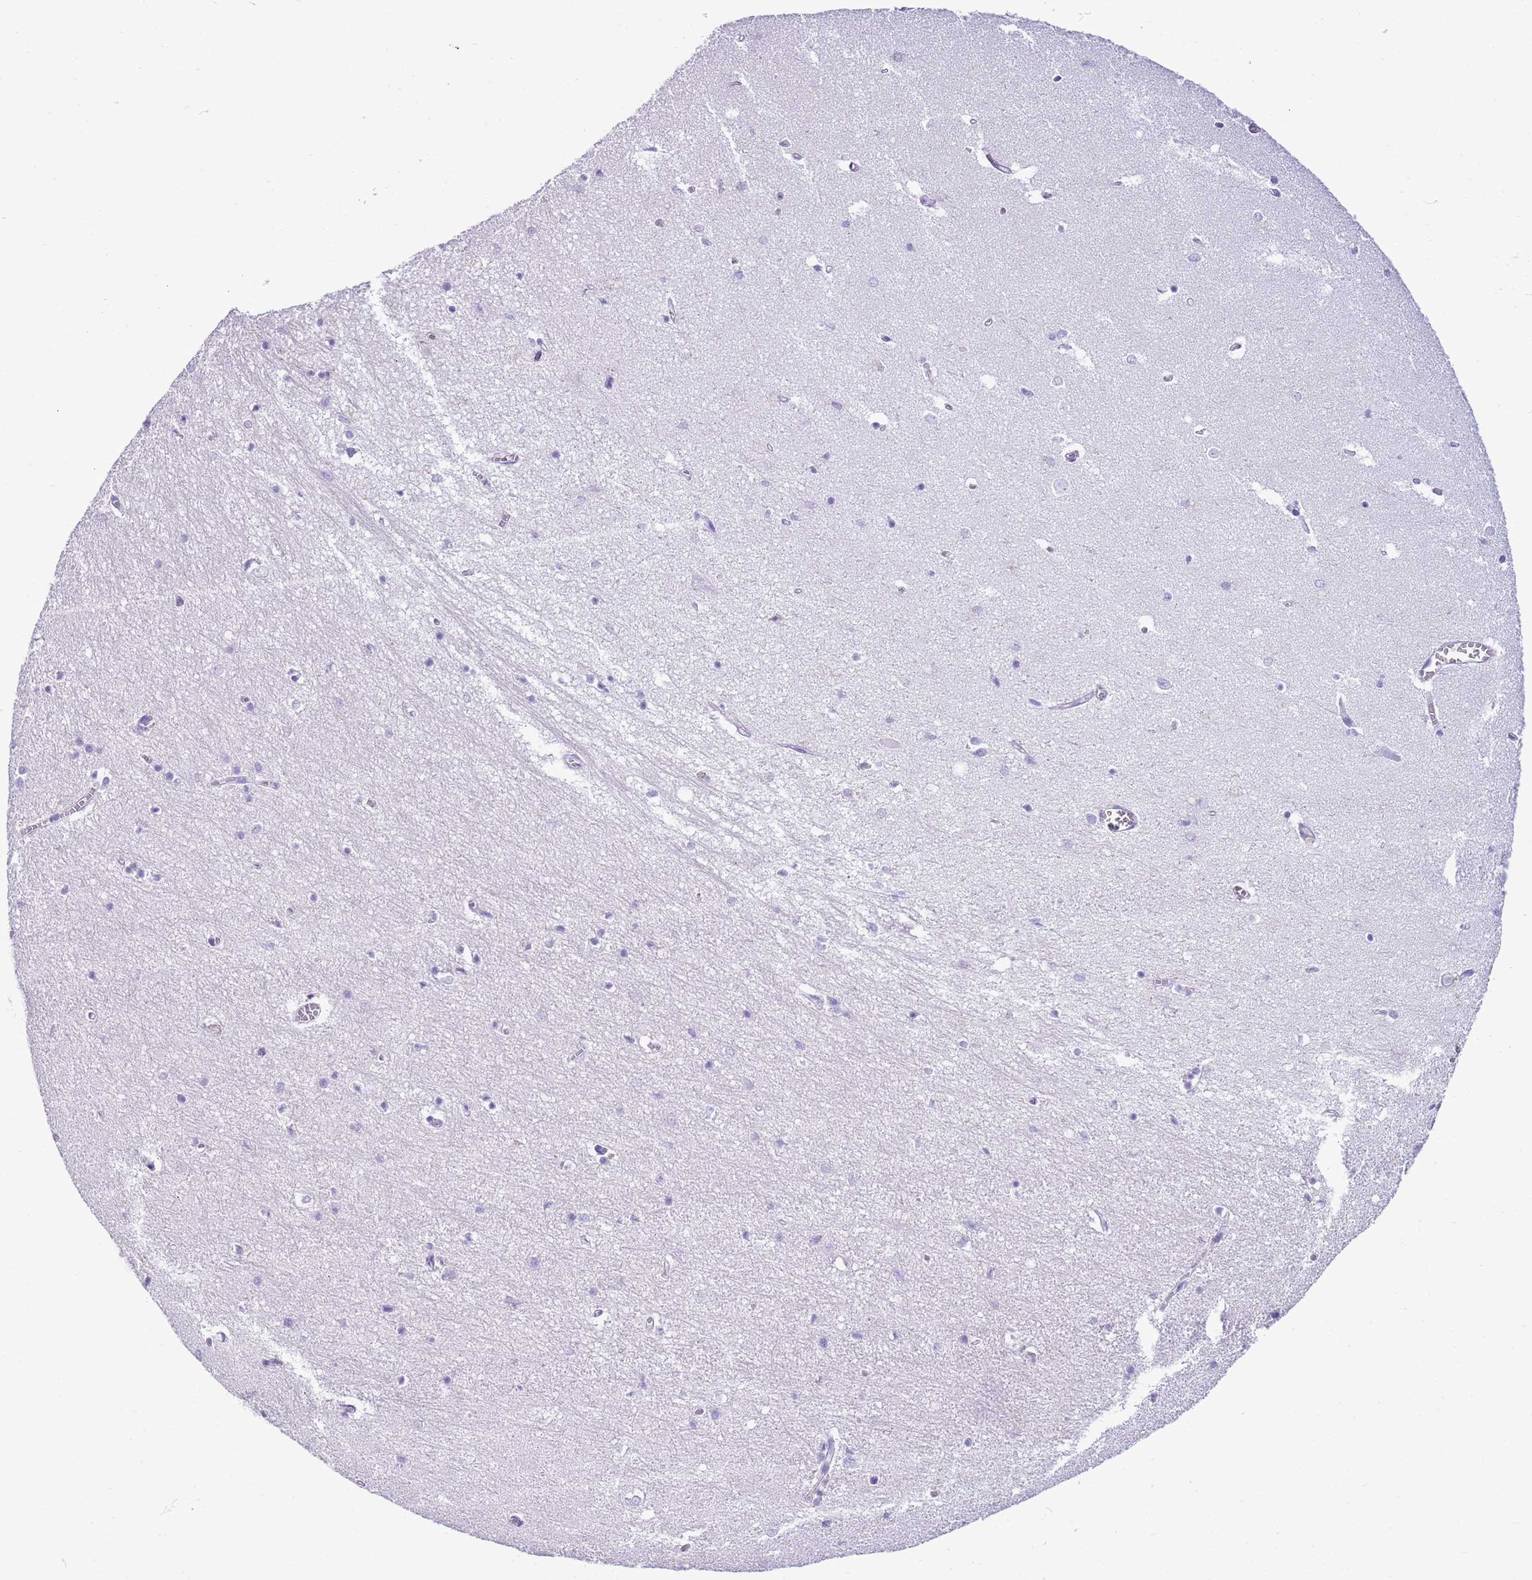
{"staining": {"intensity": "negative", "quantity": "none", "location": "none"}, "tissue": "hippocampus", "cell_type": "Glial cells", "image_type": "normal", "snomed": [{"axis": "morphology", "description": "Normal tissue, NOS"}, {"axis": "topography", "description": "Hippocampus"}], "caption": "DAB immunohistochemical staining of unremarkable human hippocampus shows no significant staining in glial cells.", "gene": "IGKV3", "patient": {"sex": "female", "age": 64}}